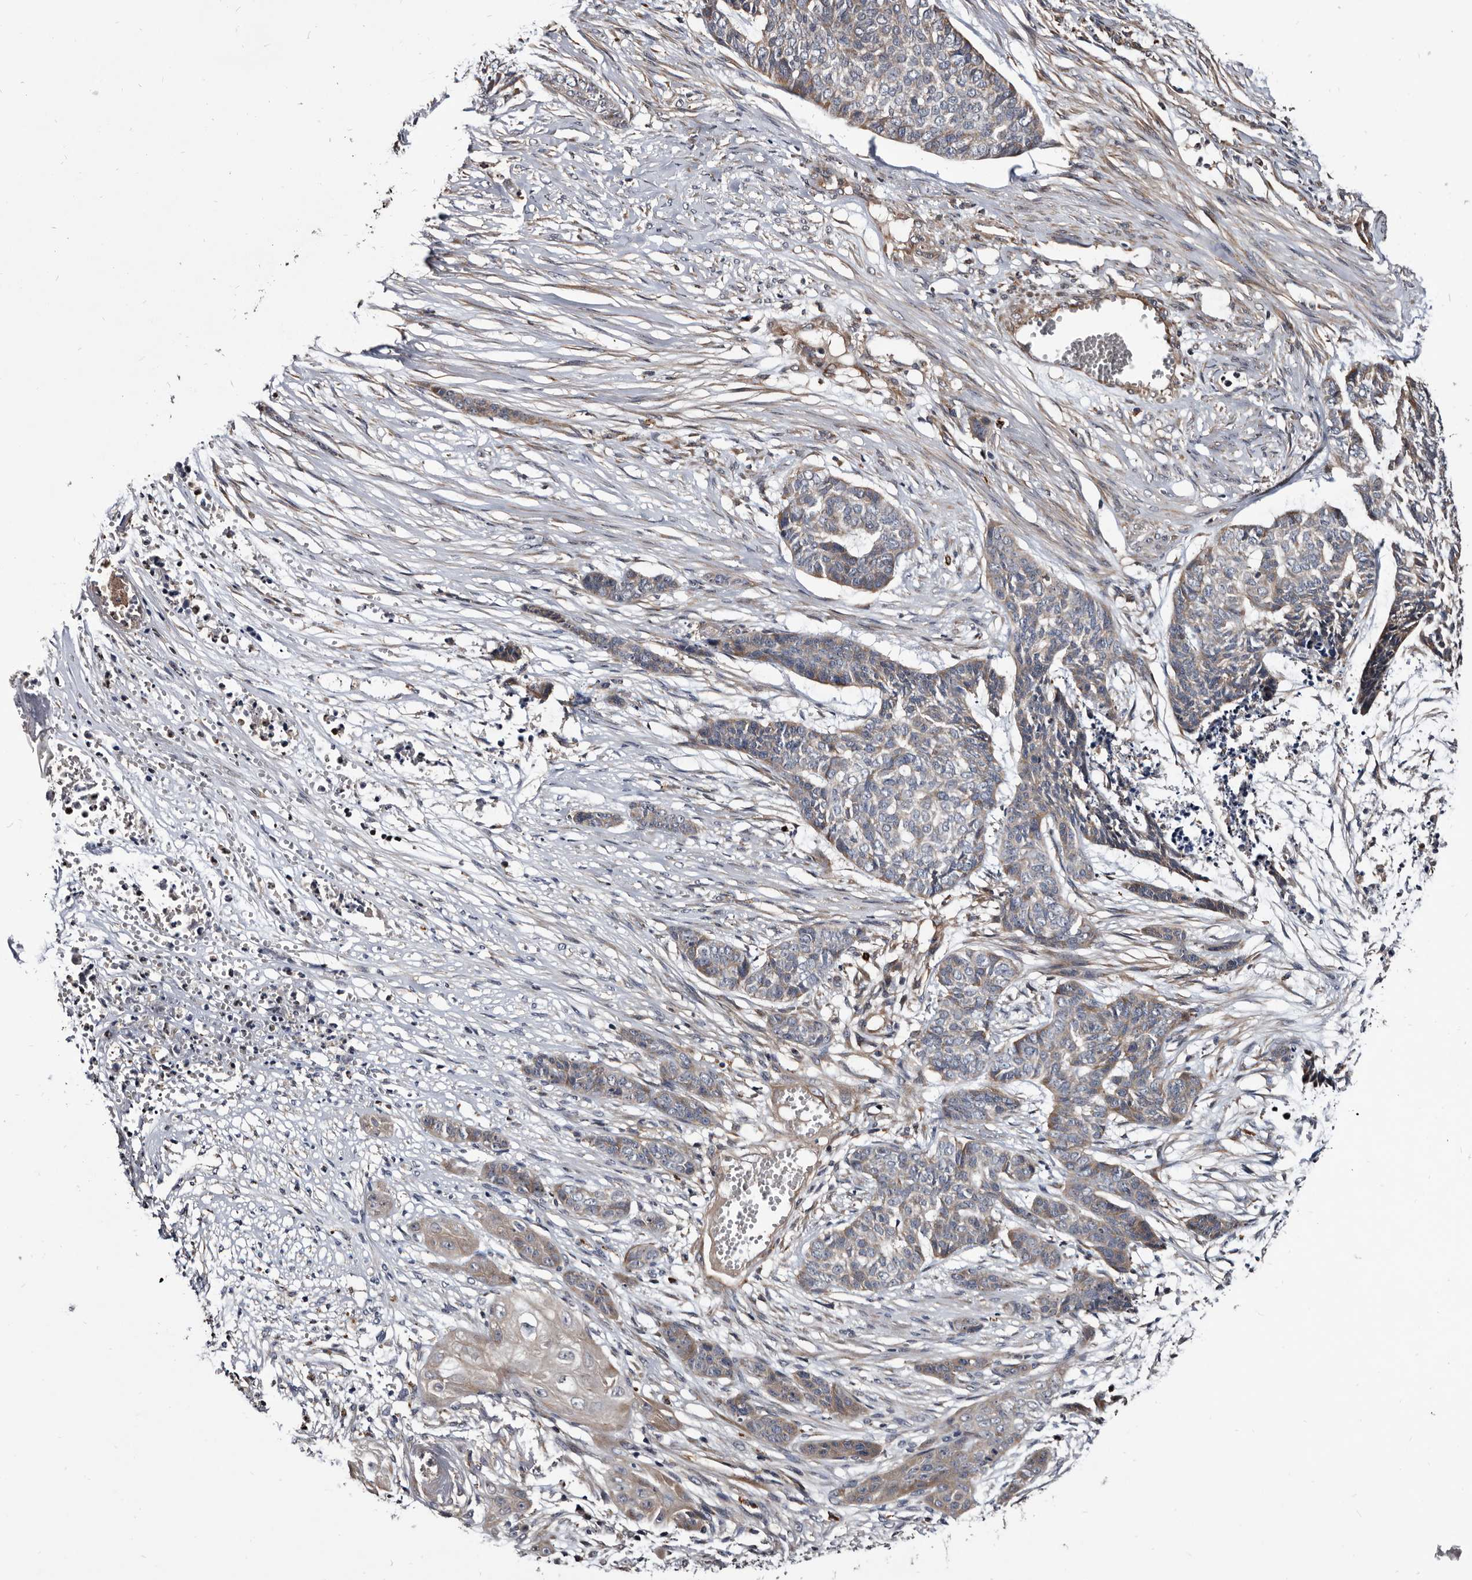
{"staining": {"intensity": "weak", "quantity": ">75%", "location": "cytoplasmic/membranous"}, "tissue": "skin cancer", "cell_type": "Tumor cells", "image_type": "cancer", "snomed": [{"axis": "morphology", "description": "Basal cell carcinoma"}, {"axis": "topography", "description": "Skin"}], "caption": "Immunohistochemical staining of skin cancer (basal cell carcinoma) exhibits low levels of weak cytoplasmic/membranous protein staining in approximately >75% of tumor cells.", "gene": "CTSA", "patient": {"sex": "female", "age": 64}}